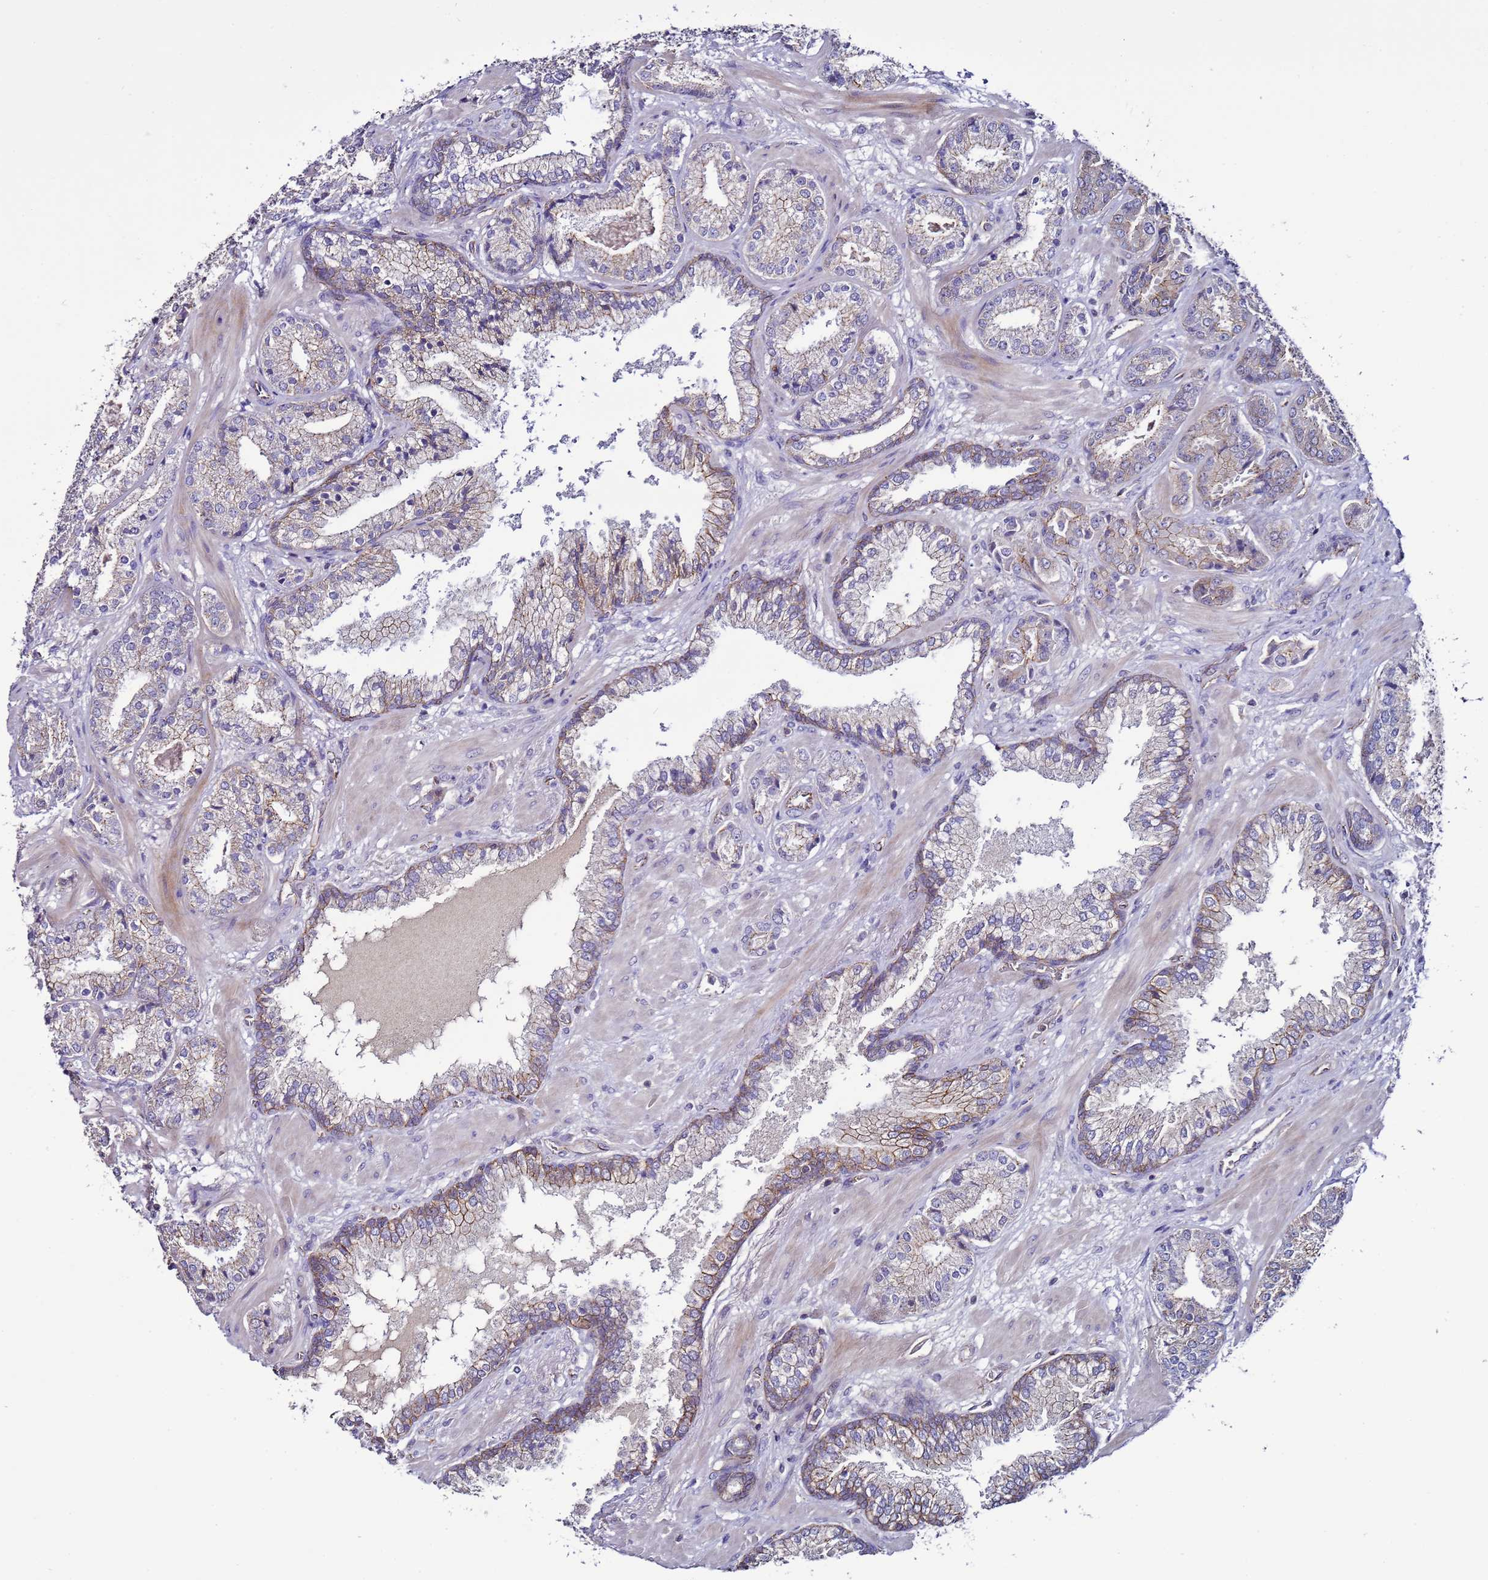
{"staining": {"intensity": "weak", "quantity": "25%-75%", "location": "cytoplasmic/membranous"}, "tissue": "prostate cancer", "cell_type": "Tumor cells", "image_type": "cancer", "snomed": [{"axis": "morphology", "description": "Adenocarcinoma, High grade"}, {"axis": "topography", "description": "Prostate"}], "caption": "Immunohistochemical staining of prostate adenocarcinoma (high-grade) demonstrates low levels of weak cytoplasmic/membranous protein expression in approximately 25%-75% of tumor cells. The staining is performed using DAB (3,3'-diaminobenzidine) brown chromogen to label protein expression. The nuclei are counter-stained blue using hematoxylin.", "gene": "TENM3", "patient": {"sex": "male", "age": 63}}